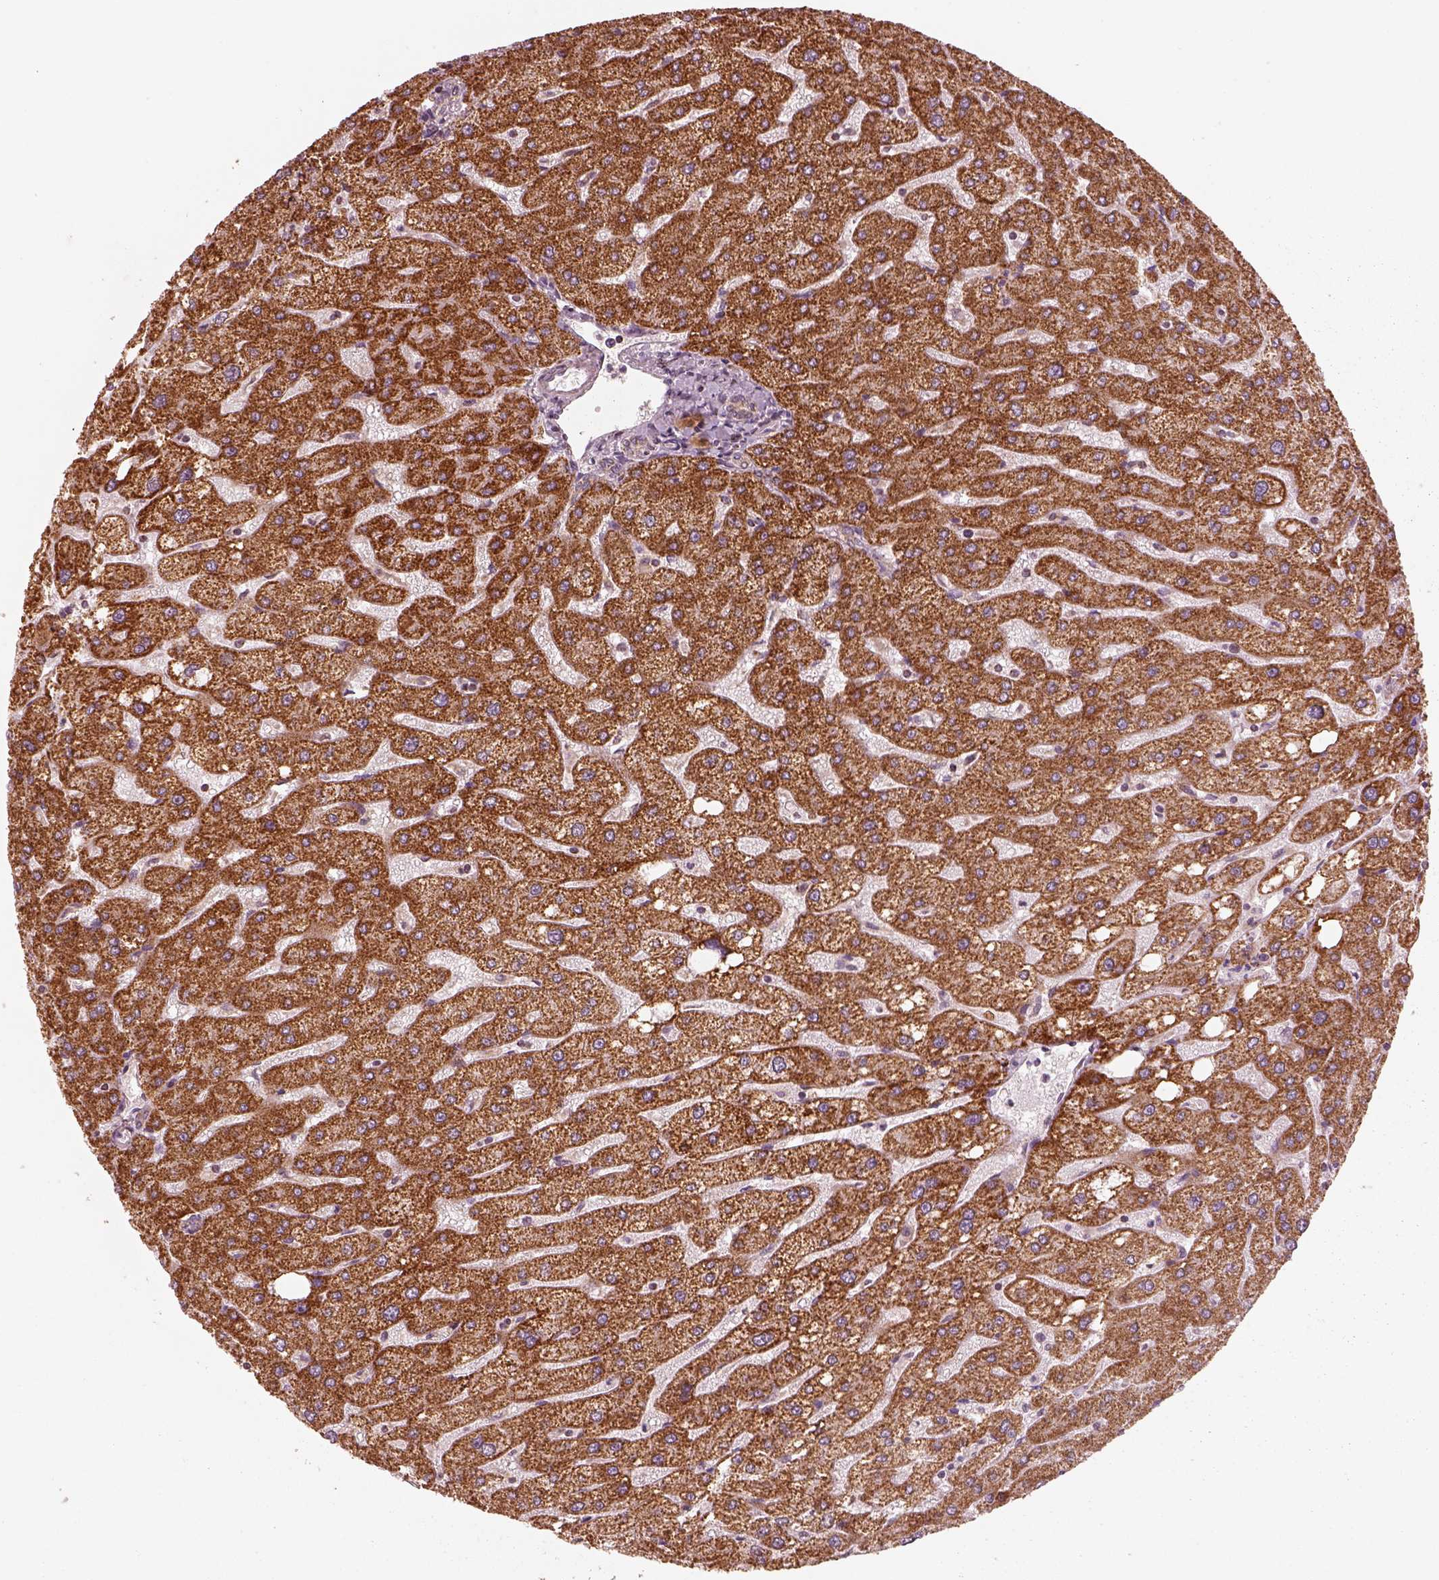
{"staining": {"intensity": "weak", "quantity": ">75%", "location": "cytoplasmic/membranous"}, "tissue": "liver", "cell_type": "Cholangiocytes", "image_type": "normal", "snomed": [{"axis": "morphology", "description": "Normal tissue, NOS"}, {"axis": "topography", "description": "Liver"}], "caption": "Immunohistochemistry (DAB) staining of normal liver displays weak cytoplasmic/membranous protein positivity in approximately >75% of cholangiocytes.", "gene": "ENTPD6", "patient": {"sex": "male", "age": 67}}